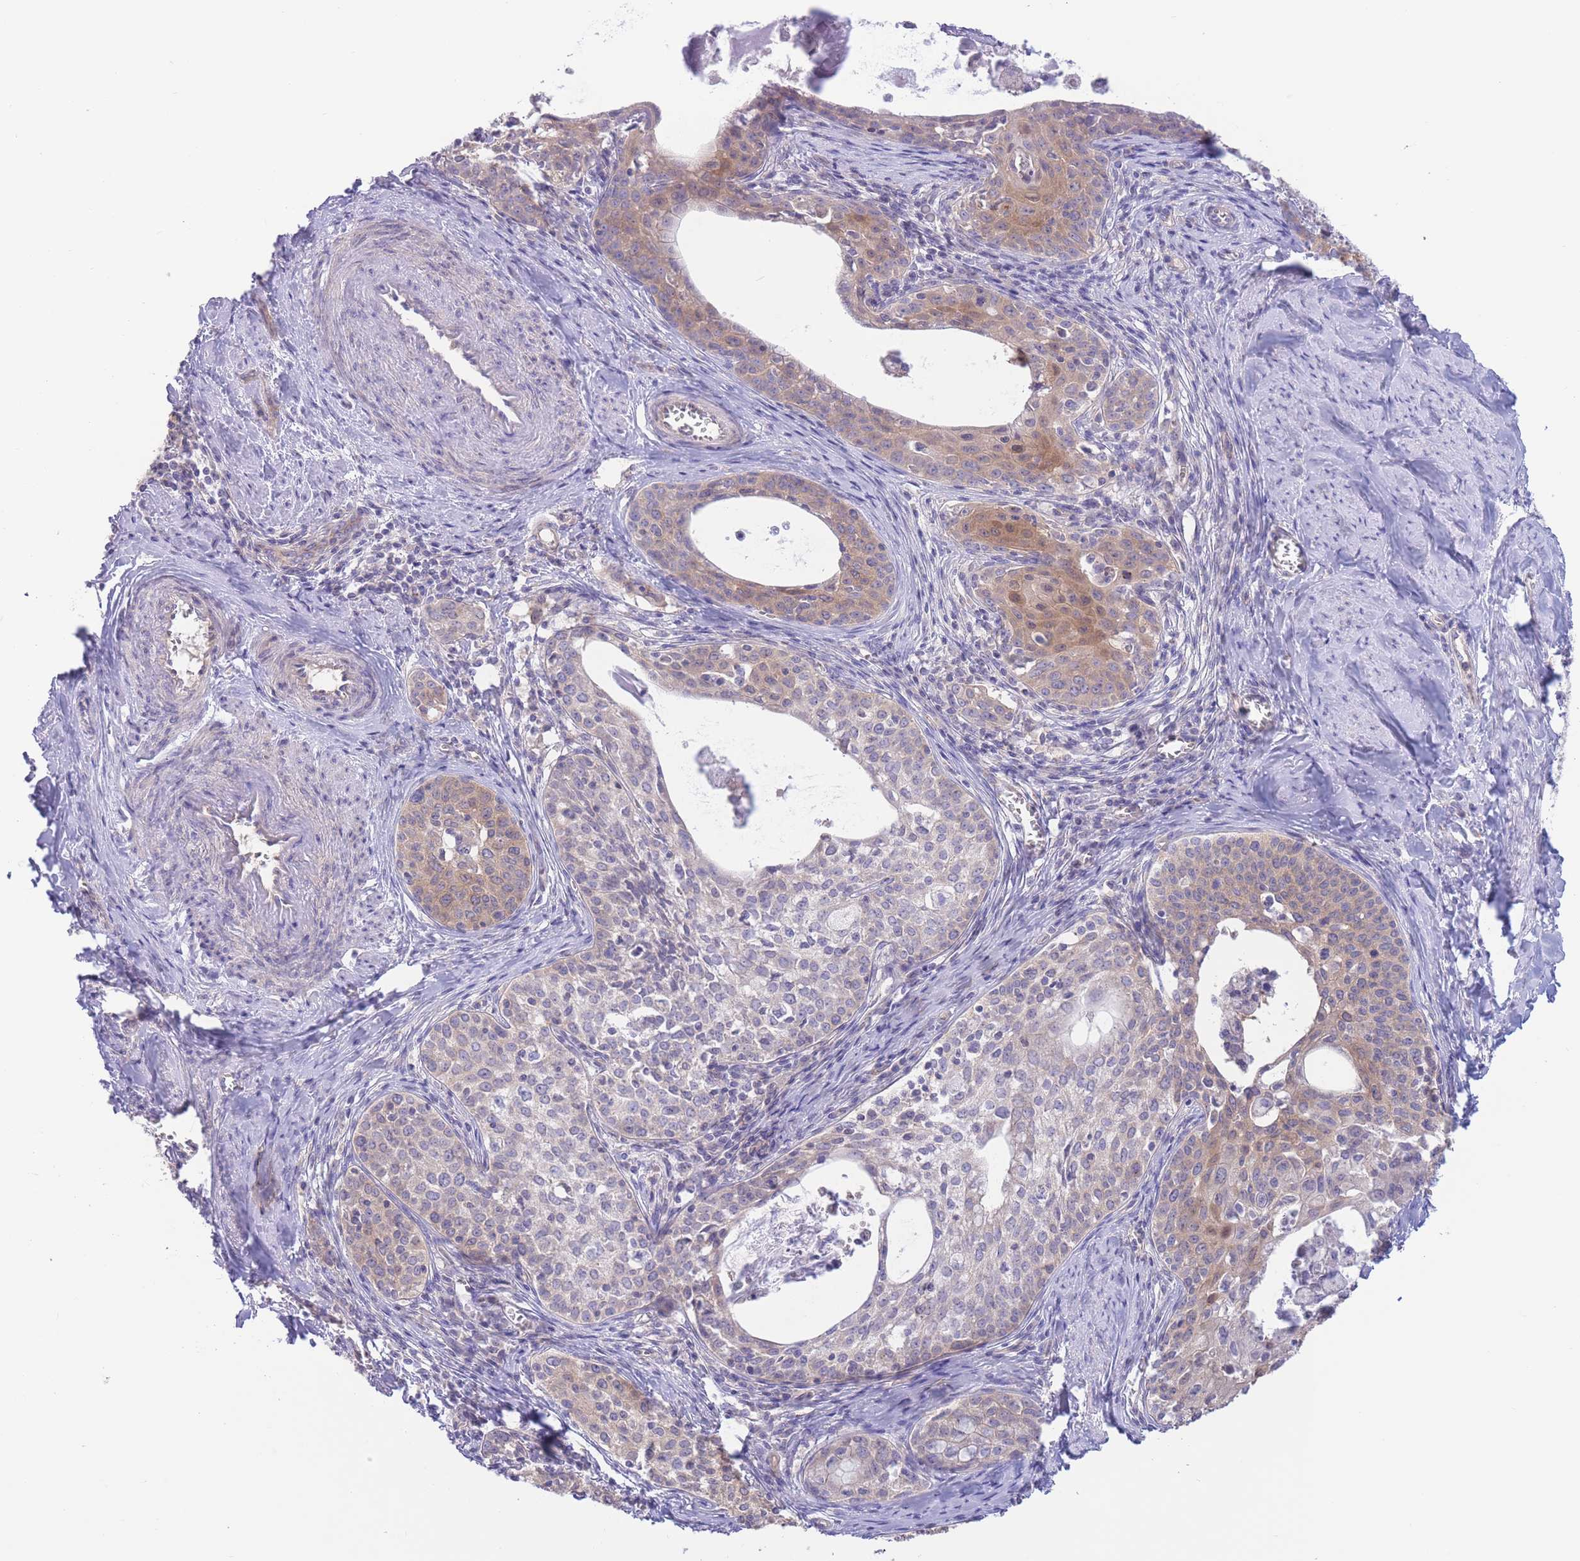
{"staining": {"intensity": "moderate", "quantity": "25%-75%", "location": "cytoplasmic/membranous"}, "tissue": "cervical cancer", "cell_type": "Tumor cells", "image_type": "cancer", "snomed": [{"axis": "morphology", "description": "Squamous cell carcinoma, NOS"}, {"axis": "morphology", "description": "Adenocarcinoma, NOS"}, {"axis": "topography", "description": "Cervix"}], "caption": "Human cervical cancer (squamous cell carcinoma) stained with a brown dye displays moderate cytoplasmic/membranous positive expression in about 25%-75% of tumor cells.", "gene": "ALS2CL", "patient": {"sex": "female", "age": 52}}